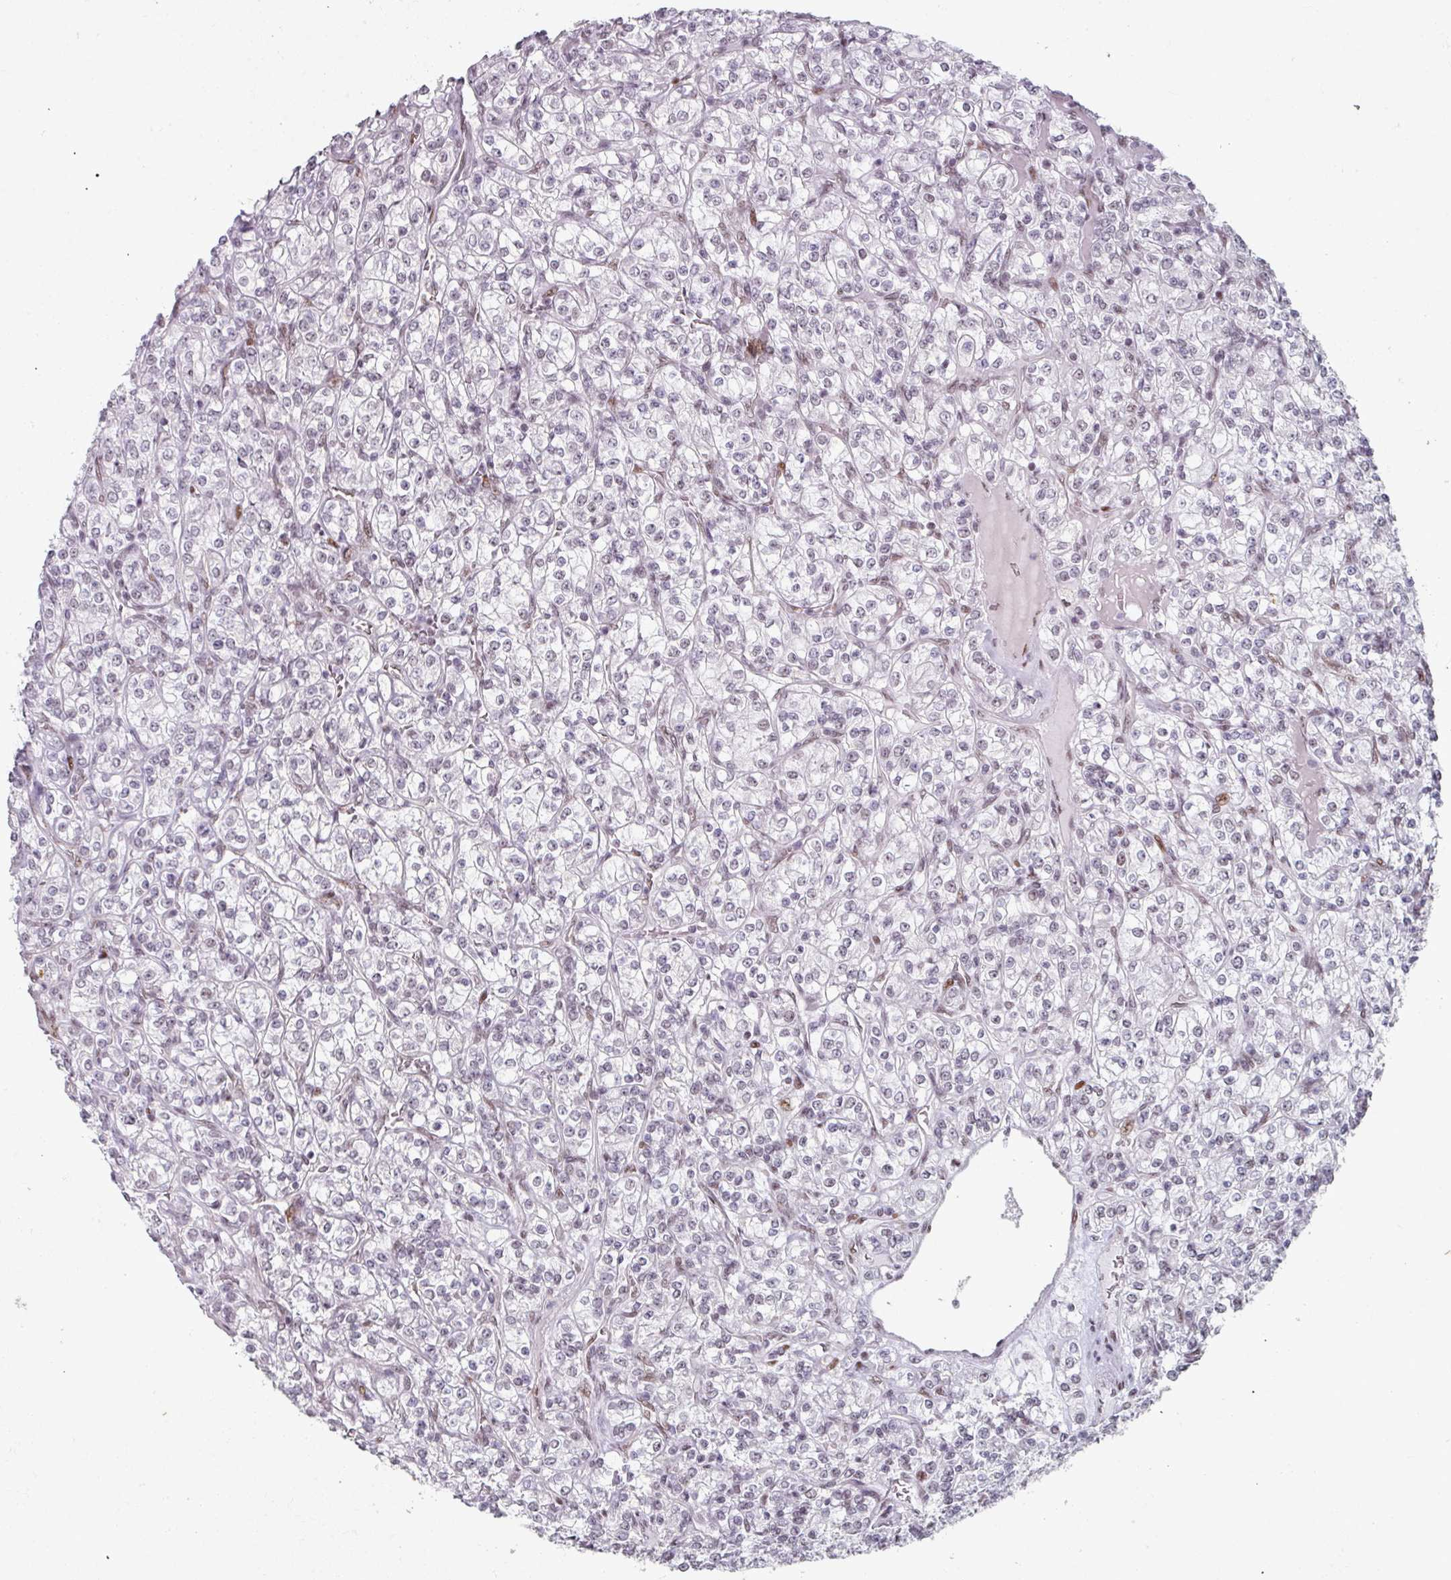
{"staining": {"intensity": "weak", "quantity": "<25%", "location": "nuclear"}, "tissue": "renal cancer", "cell_type": "Tumor cells", "image_type": "cancer", "snomed": [{"axis": "morphology", "description": "Adenocarcinoma, NOS"}, {"axis": "topography", "description": "Kidney"}], "caption": "Photomicrograph shows no protein staining in tumor cells of renal adenocarcinoma tissue.", "gene": "SF3B5", "patient": {"sex": "male", "age": 77}}